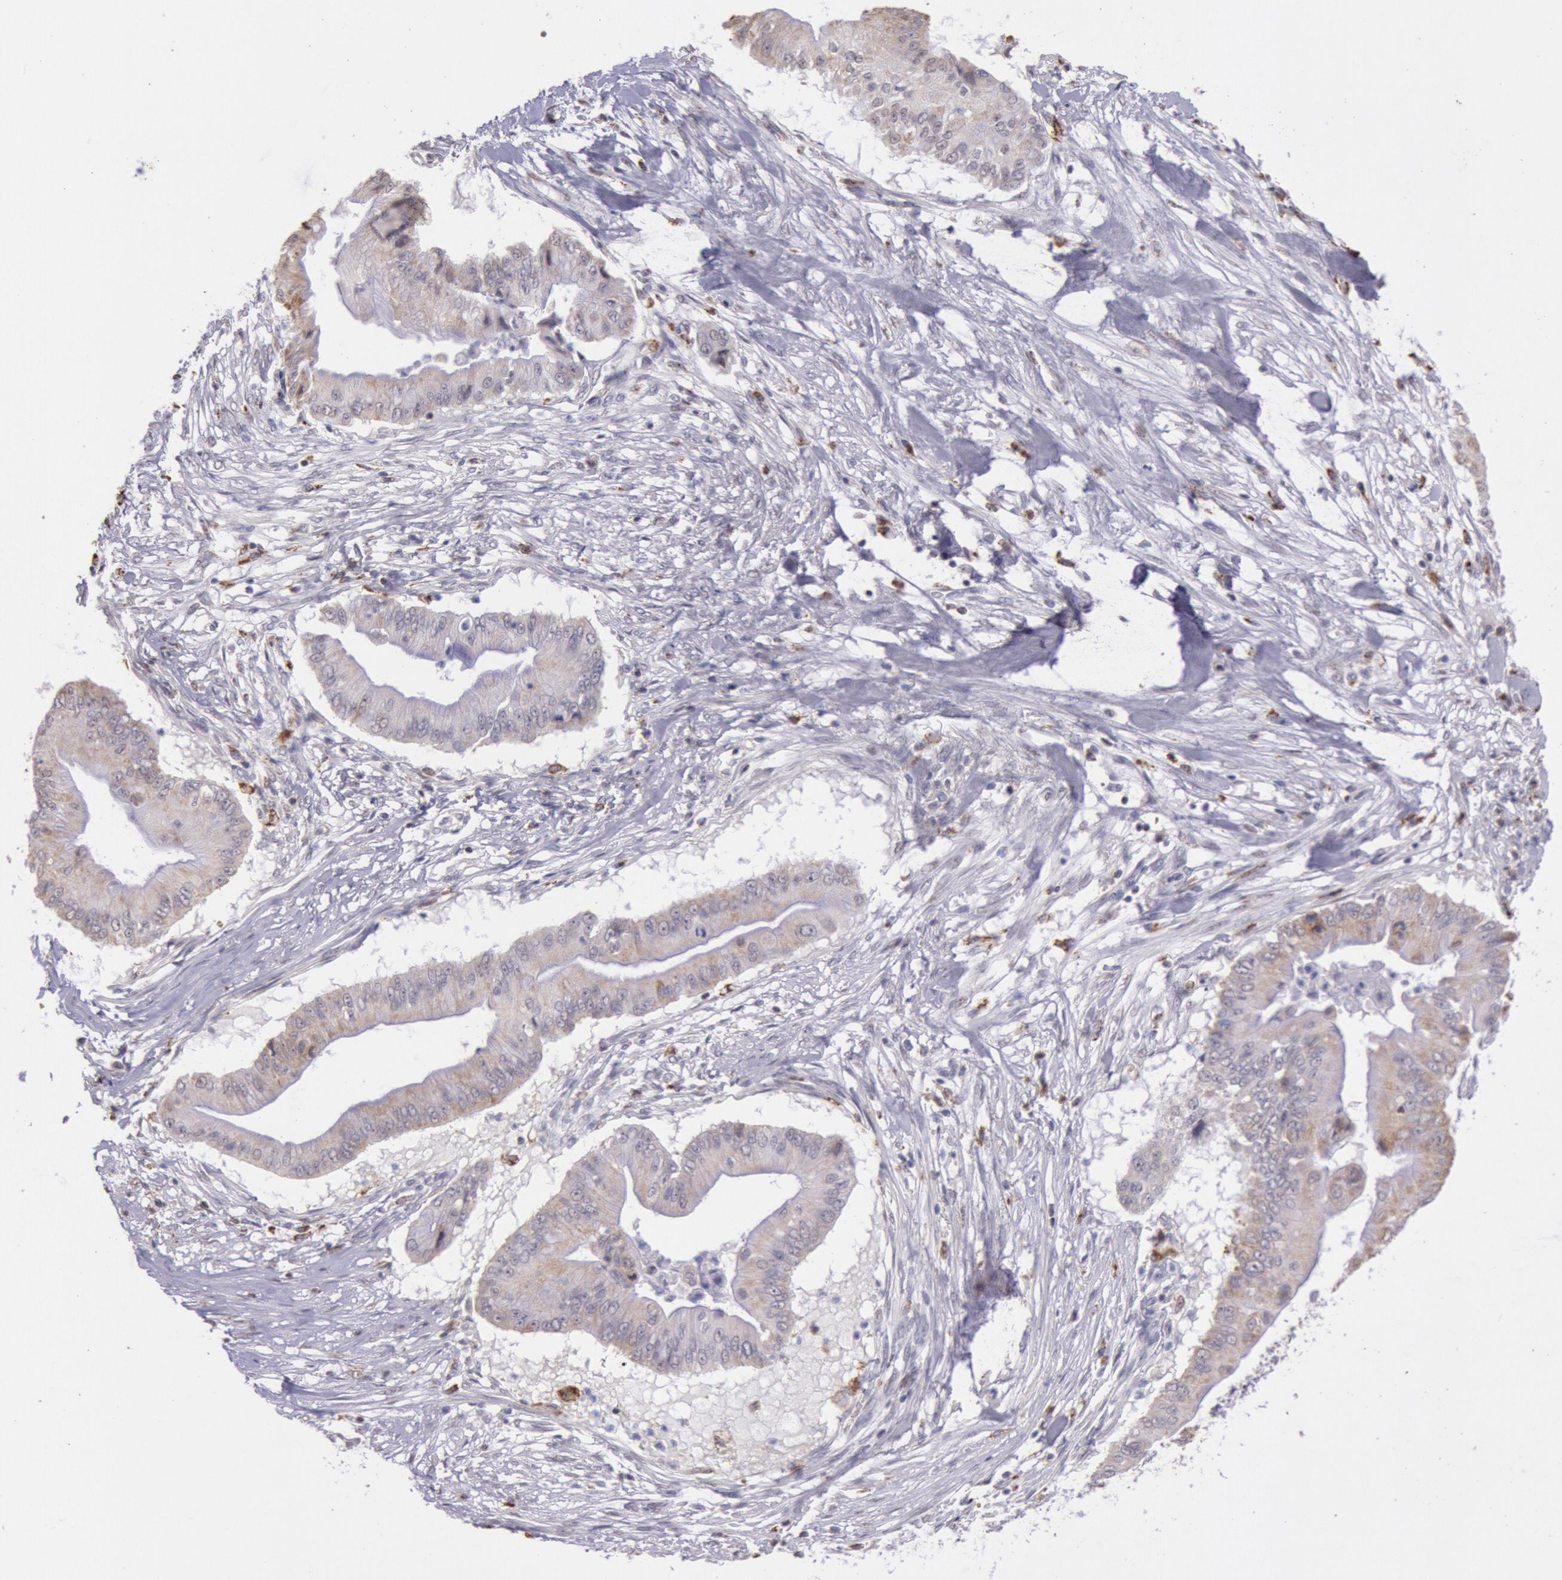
{"staining": {"intensity": "weak", "quantity": "25%-75%", "location": "cytoplasmic/membranous"}, "tissue": "pancreatic cancer", "cell_type": "Tumor cells", "image_type": "cancer", "snomed": [{"axis": "morphology", "description": "Adenocarcinoma, NOS"}, {"axis": "topography", "description": "Pancreas"}], "caption": "Immunohistochemistry image of human pancreatic adenocarcinoma stained for a protein (brown), which demonstrates low levels of weak cytoplasmic/membranous positivity in approximately 25%-75% of tumor cells.", "gene": "FRMD6", "patient": {"sex": "male", "age": 62}}